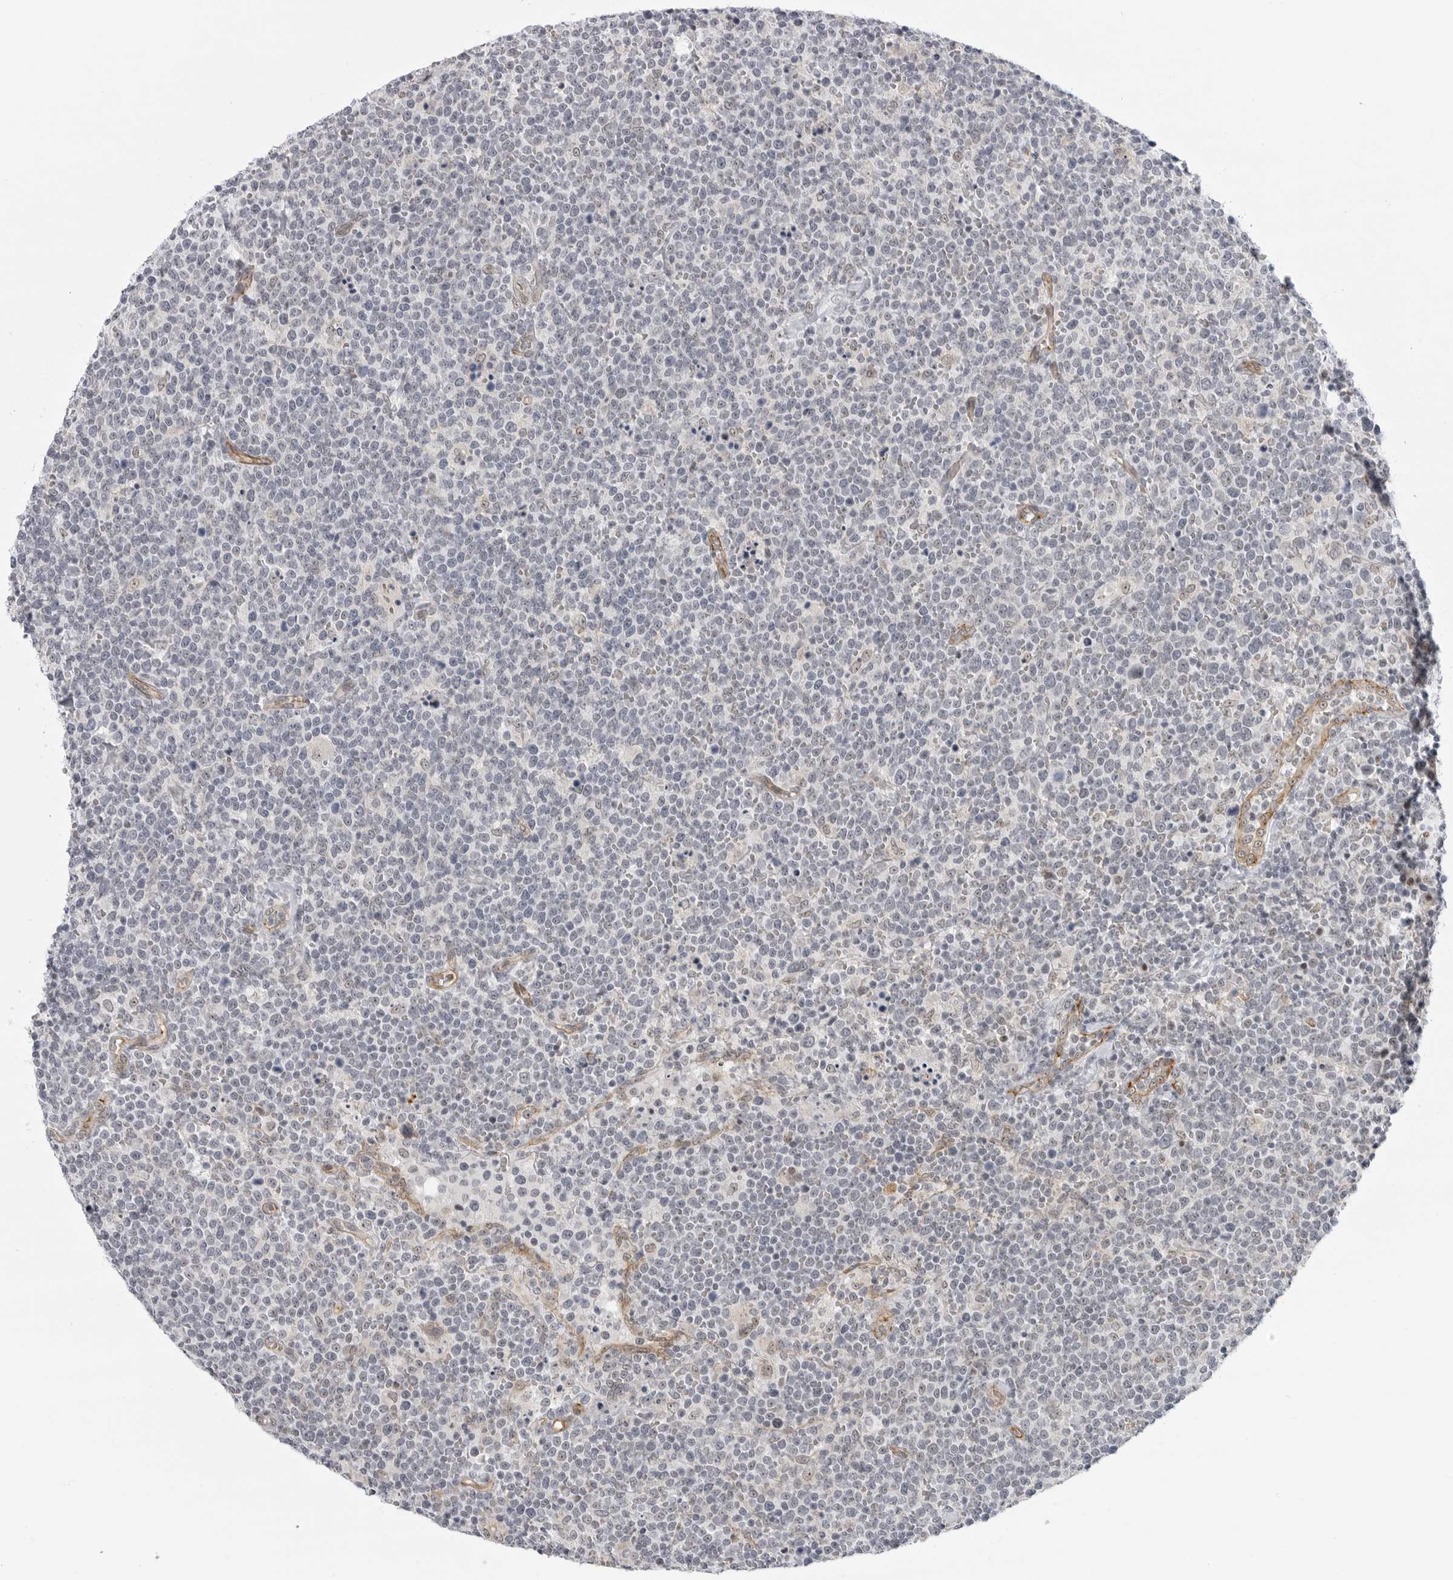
{"staining": {"intensity": "negative", "quantity": "none", "location": "none"}, "tissue": "lymphoma", "cell_type": "Tumor cells", "image_type": "cancer", "snomed": [{"axis": "morphology", "description": "Malignant lymphoma, non-Hodgkin's type, High grade"}, {"axis": "topography", "description": "Lymph node"}], "caption": "Tumor cells show no significant protein staining in high-grade malignant lymphoma, non-Hodgkin's type.", "gene": "CEP295NL", "patient": {"sex": "male", "age": 61}}